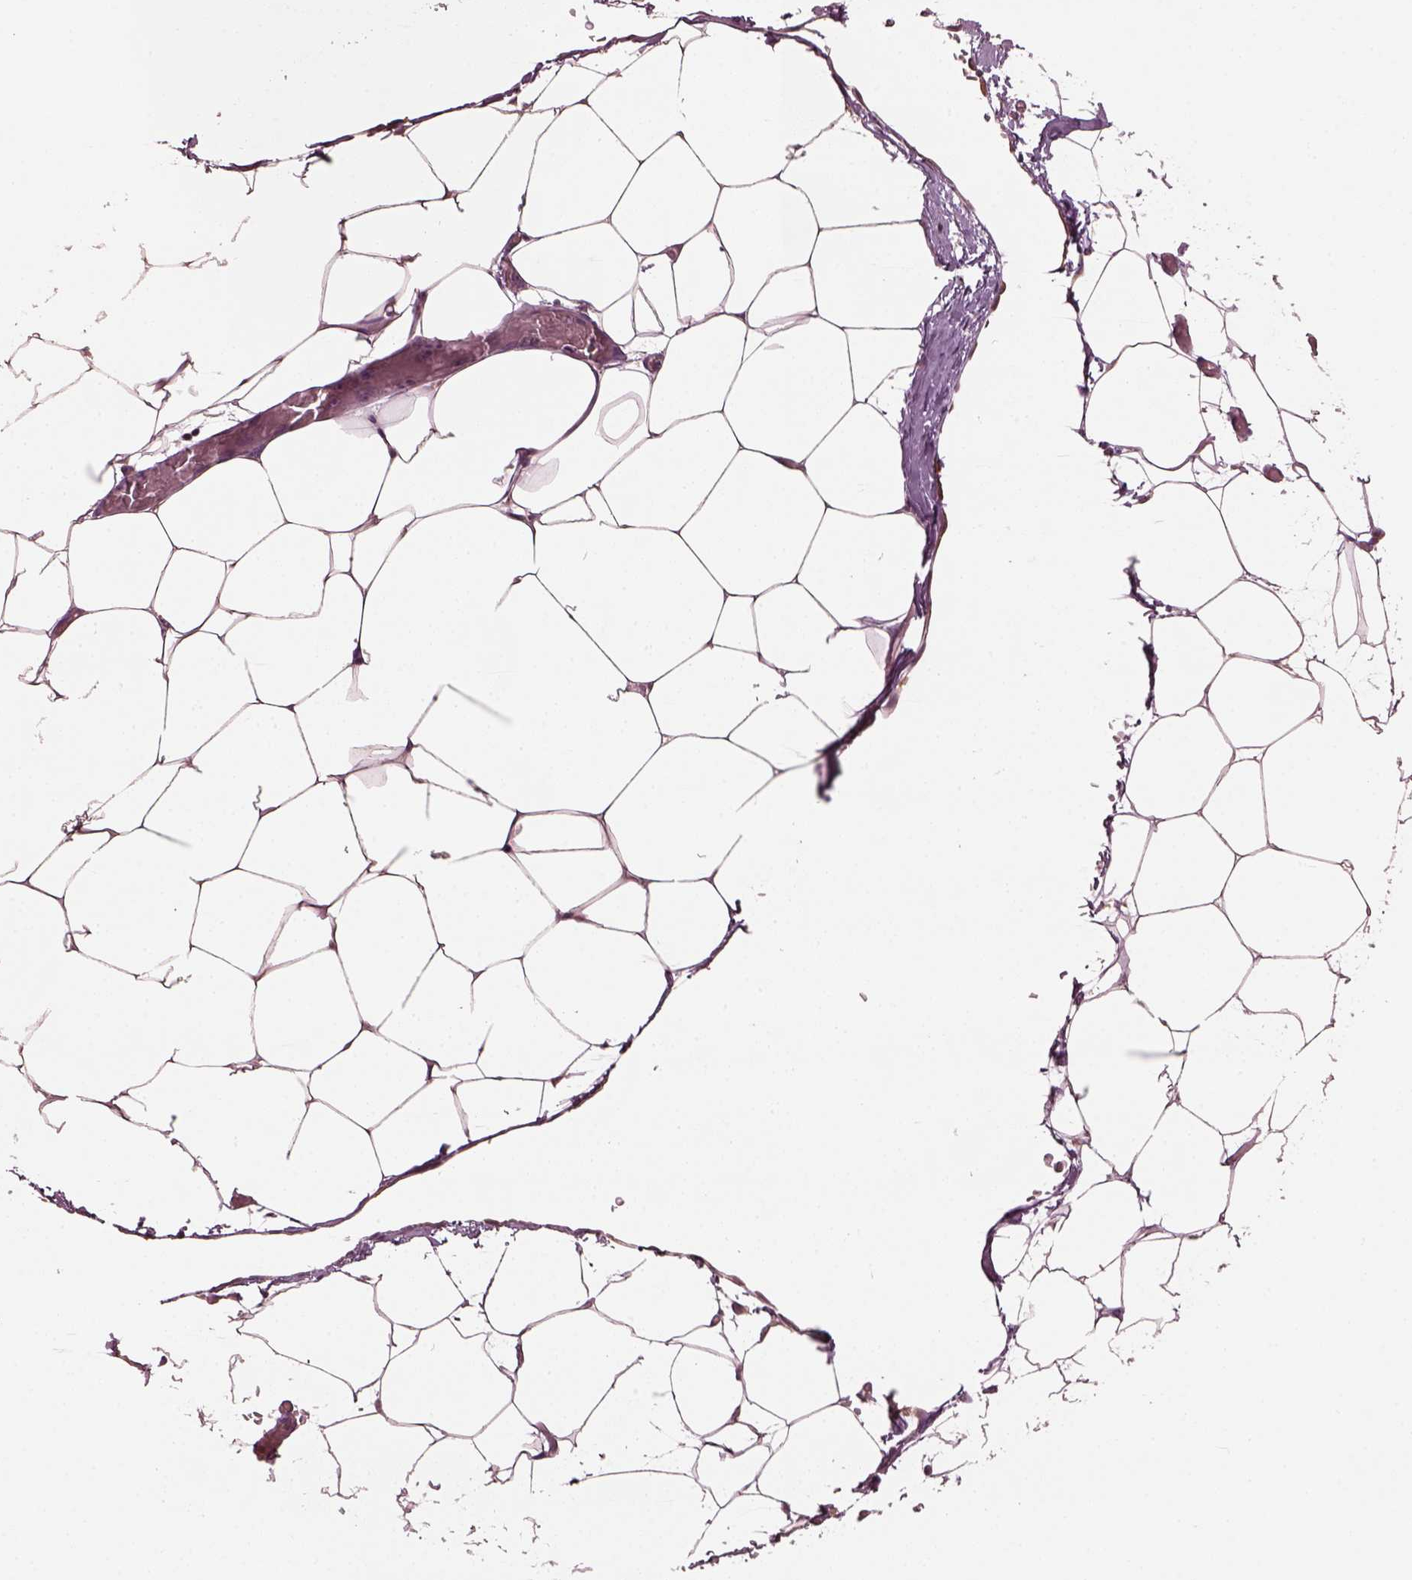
{"staining": {"intensity": "negative", "quantity": "none", "location": "none"}, "tissue": "adipose tissue", "cell_type": "Adipocytes", "image_type": "normal", "snomed": [{"axis": "morphology", "description": "Normal tissue, NOS"}, {"axis": "topography", "description": "Adipose tissue"}], "caption": "Immunohistochemistry (IHC) image of unremarkable adipose tissue stained for a protein (brown), which demonstrates no positivity in adipocytes. (Brightfield microscopy of DAB immunohistochemistry at high magnification).", "gene": "RUFY3", "patient": {"sex": "male", "age": 57}}